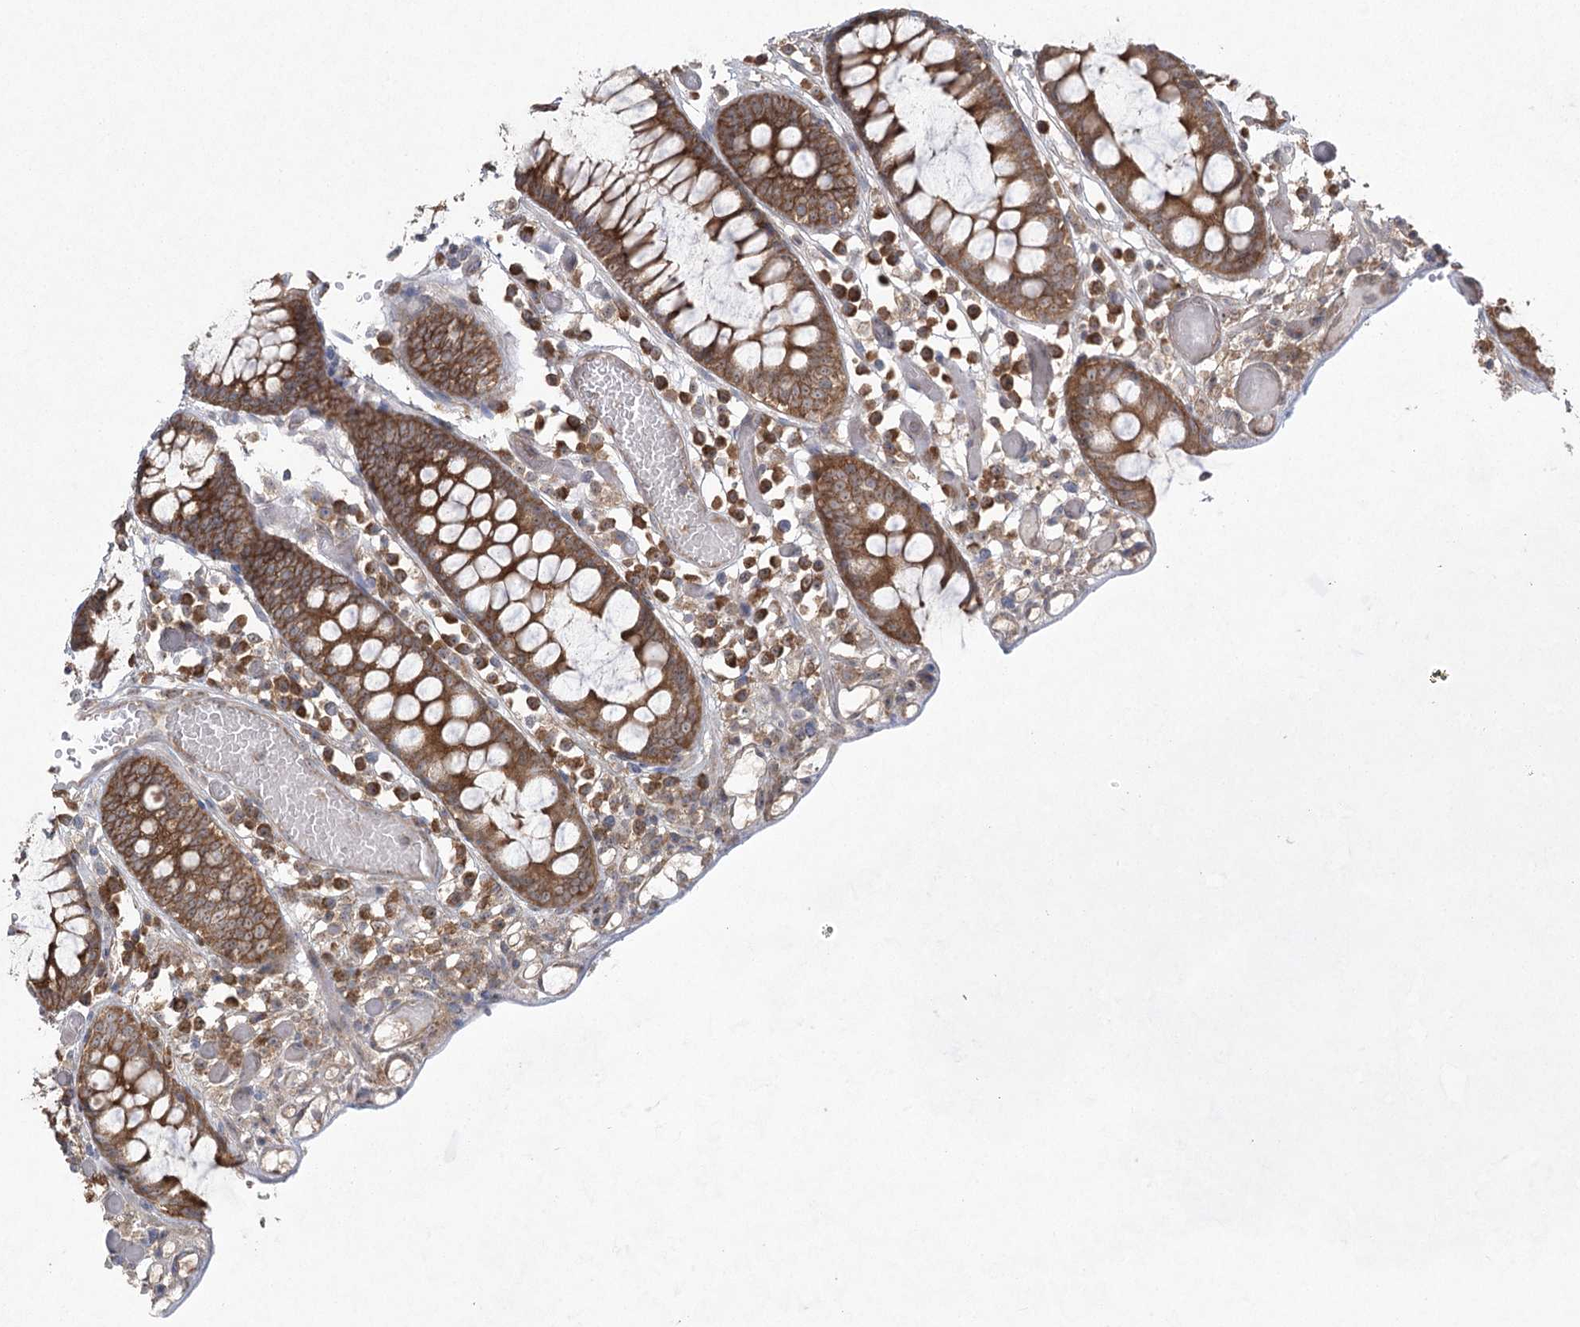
{"staining": {"intensity": "moderate", "quantity": ">75%", "location": "cytoplasmic/membranous"}, "tissue": "colon", "cell_type": "Endothelial cells", "image_type": "normal", "snomed": [{"axis": "morphology", "description": "Normal tissue, NOS"}, {"axis": "topography", "description": "Colon"}], "caption": "Approximately >75% of endothelial cells in benign colon show moderate cytoplasmic/membranous protein positivity as visualized by brown immunohistochemical staining.", "gene": "EIF3A", "patient": {"sex": "male", "age": 14}}